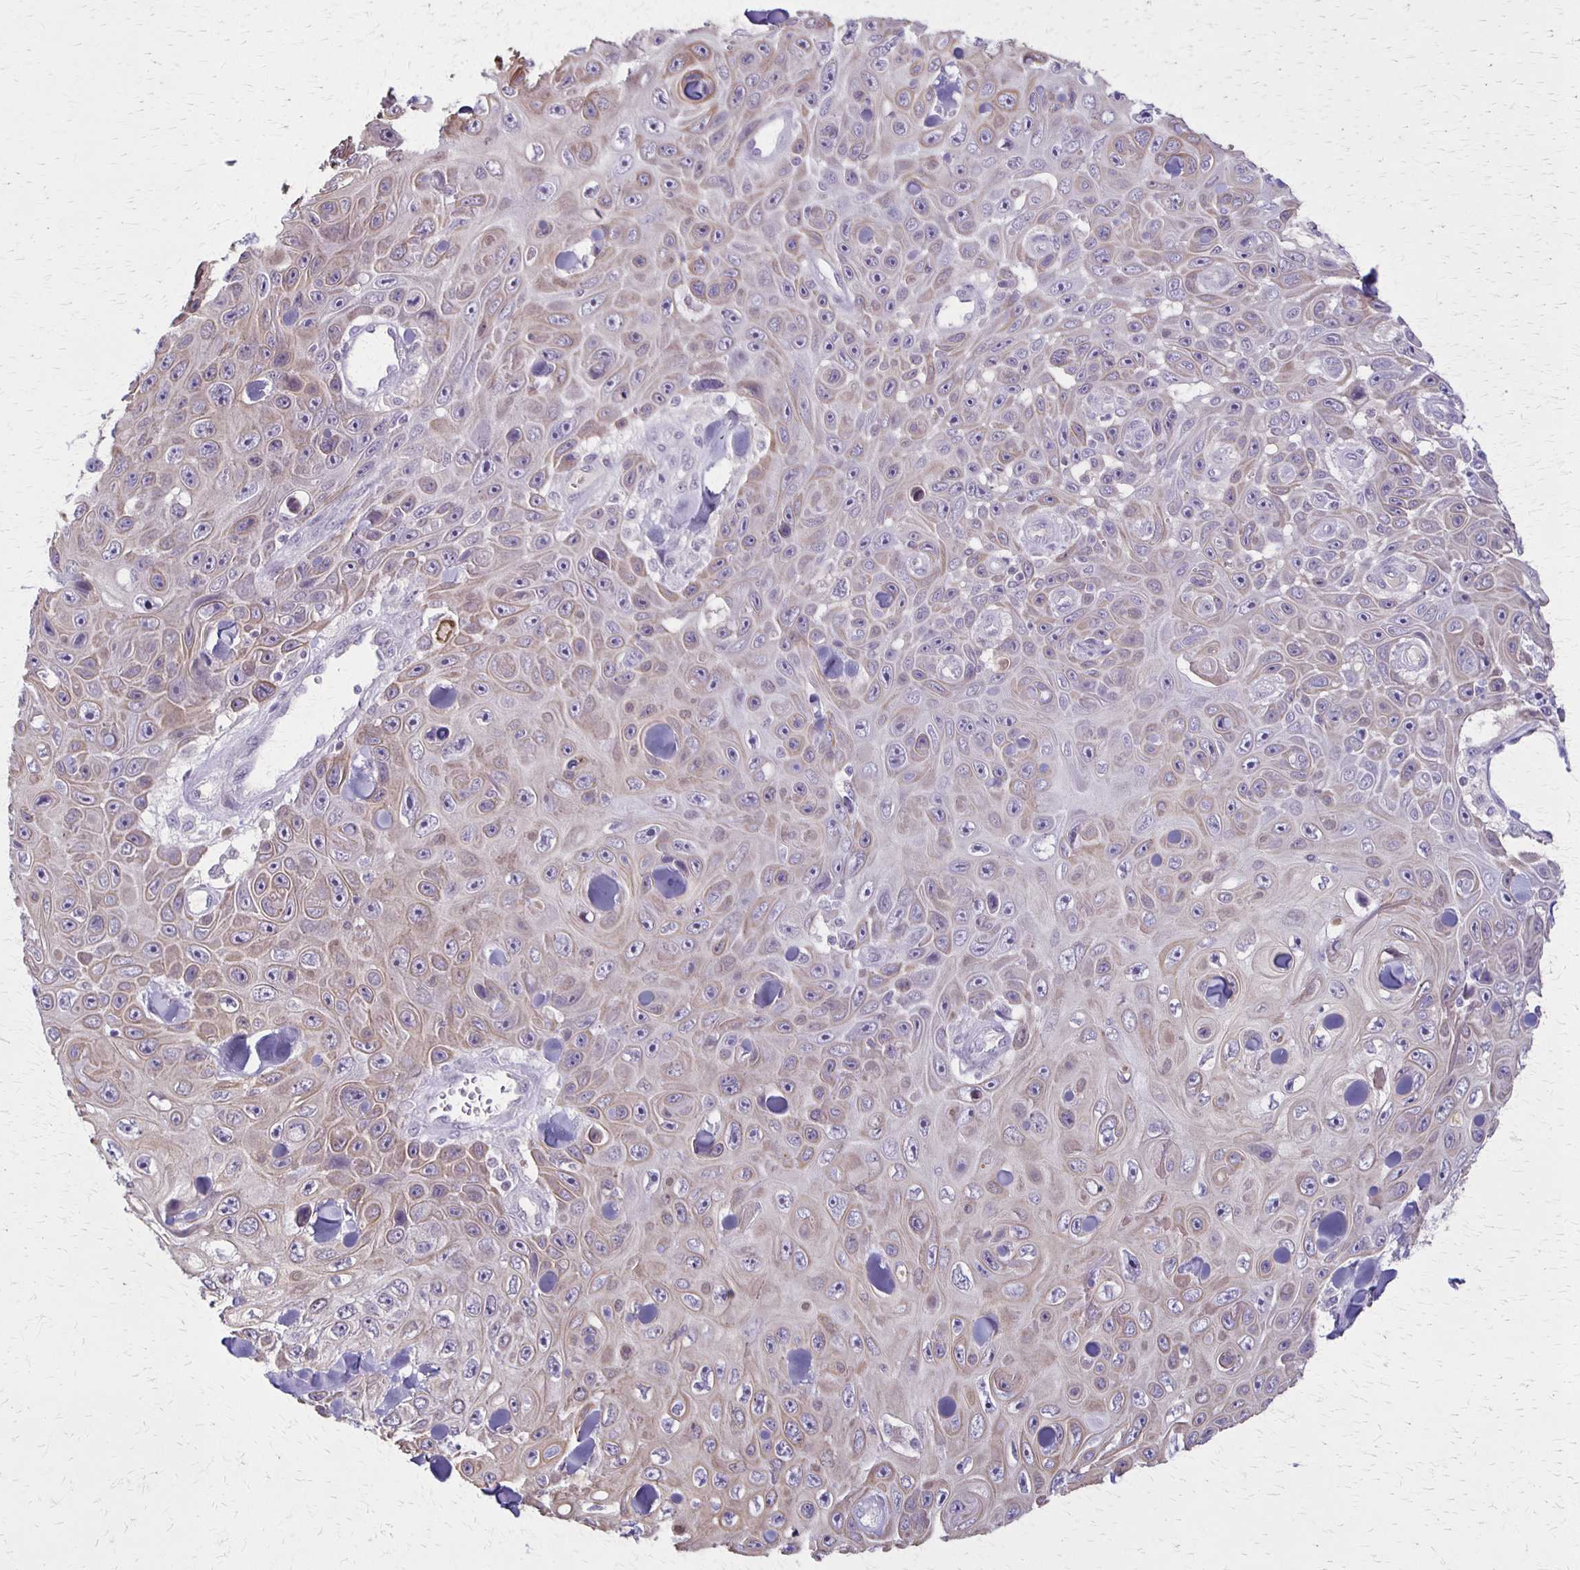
{"staining": {"intensity": "weak", "quantity": "25%-75%", "location": "cytoplasmic/membranous"}, "tissue": "skin cancer", "cell_type": "Tumor cells", "image_type": "cancer", "snomed": [{"axis": "morphology", "description": "Squamous cell carcinoma, NOS"}, {"axis": "topography", "description": "Skin"}], "caption": "Human skin squamous cell carcinoma stained for a protein (brown) reveals weak cytoplasmic/membranous positive staining in approximately 25%-75% of tumor cells.", "gene": "SLC35E2B", "patient": {"sex": "male", "age": 82}}